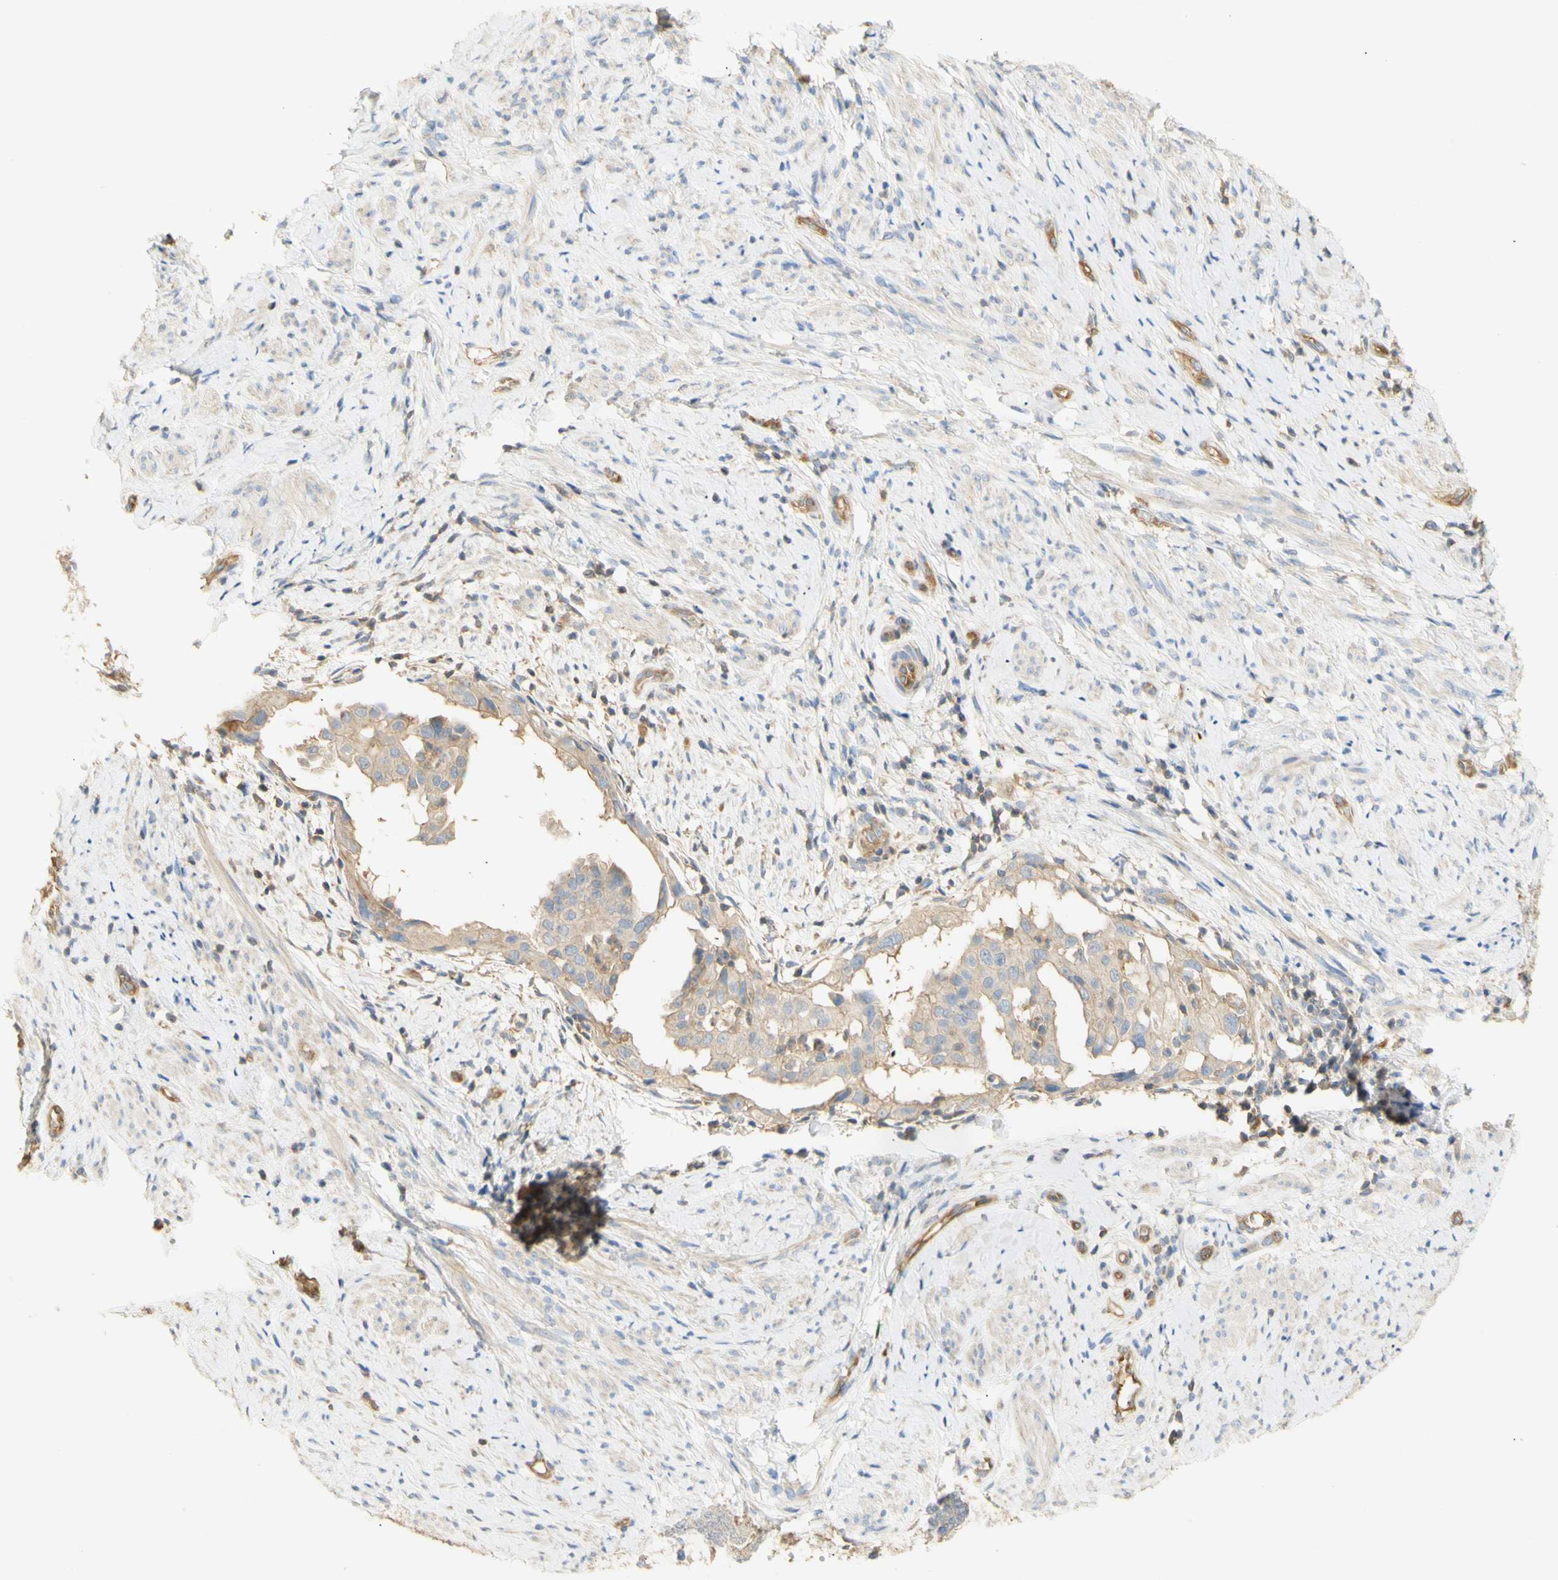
{"staining": {"intensity": "weak", "quantity": ">75%", "location": "cytoplasmic/membranous"}, "tissue": "endometrial cancer", "cell_type": "Tumor cells", "image_type": "cancer", "snomed": [{"axis": "morphology", "description": "Adenocarcinoma, NOS"}, {"axis": "topography", "description": "Endometrium"}], "caption": "The micrograph reveals staining of endometrial adenocarcinoma, revealing weak cytoplasmic/membranous protein staining (brown color) within tumor cells. (DAB (3,3'-diaminobenzidine) IHC, brown staining for protein, blue staining for nuclei).", "gene": "KCNE4", "patient": {"sex": "female", "age": 85}}